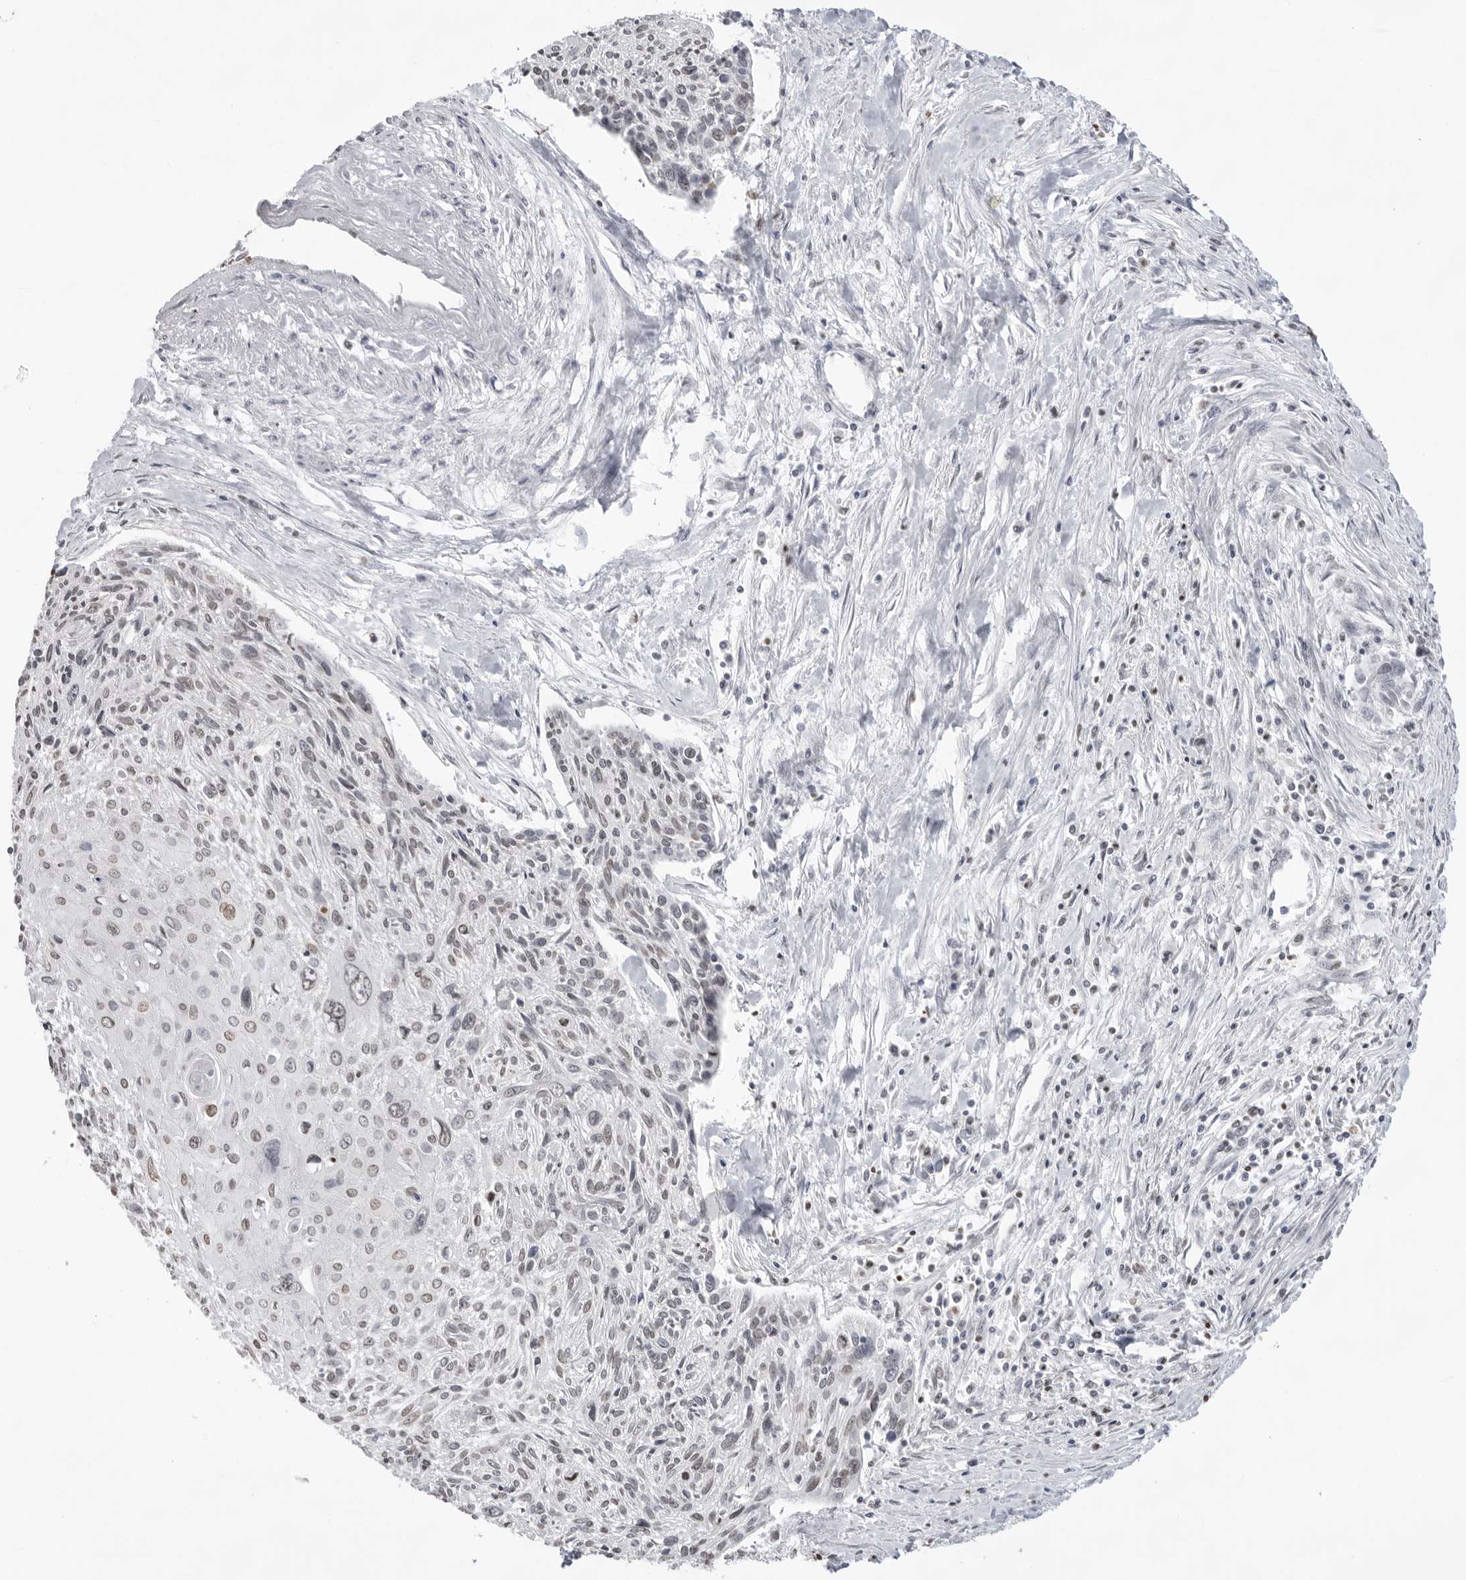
{"staining": {"intensity": "negative", "quantity": "none", "location": "none"}, "tissue": "cervical cancer", "cell_type": "Tumor cells", "image_type": "cancer", "snomed": [{"axis": "morphology", "description": "Squamous cell carcinoma, NOS"}, {"axis": "topography", "description": "Cervix"}], "caption": "High magnification brightfield microscopy of cervical cancer (squamous cell carcinoma) stained with DAB (brown) and counterstained with hematoxylin (blue): tumor cells show no significant expression.", "gene": "CASP7", "patient": {"sex": "female", "age": 51}}